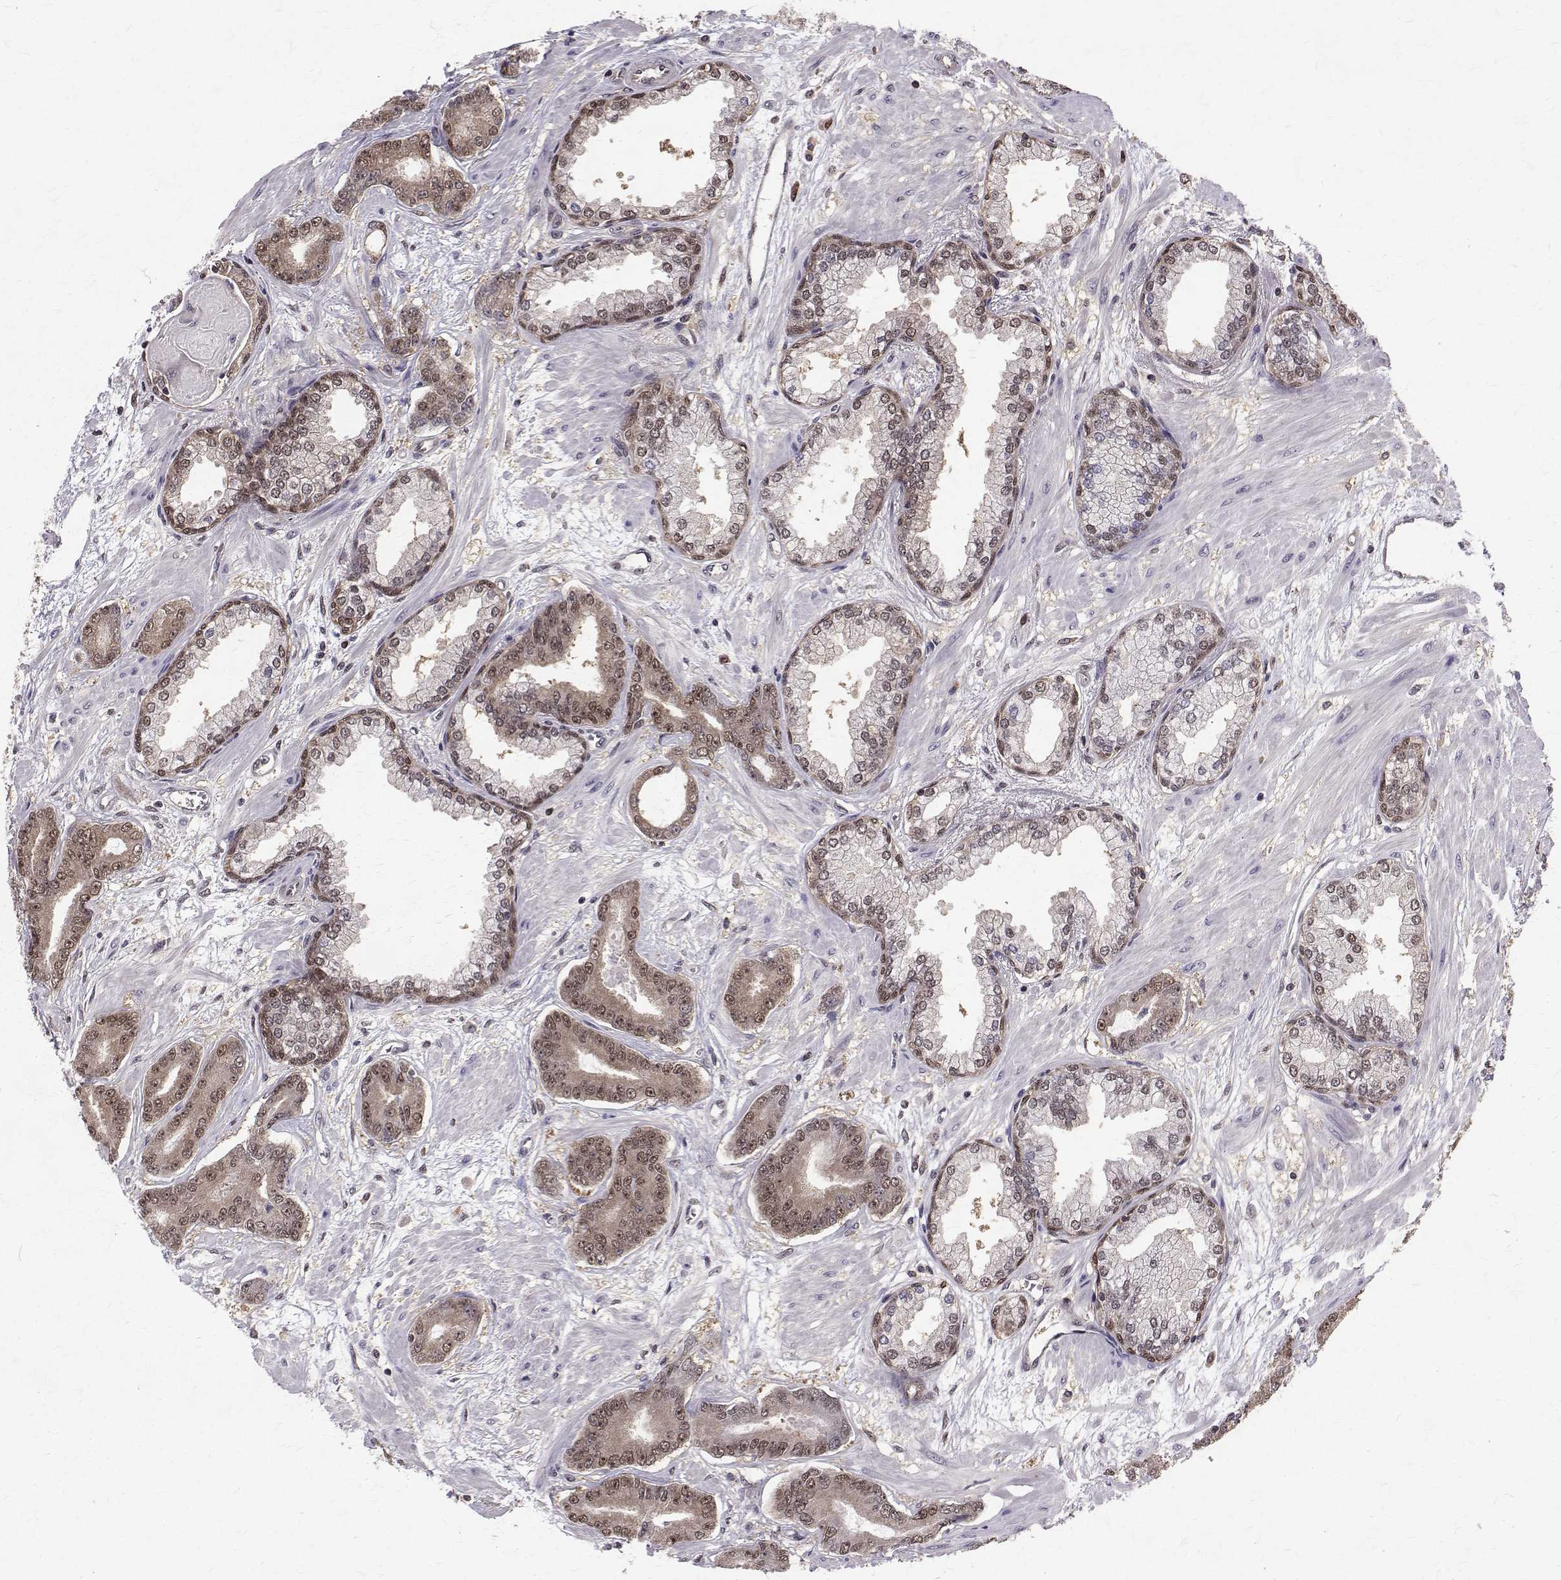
{"staining": {"intensity": "moderate", "quantity": ">75%", "location": "cytoplasmic/membranous,nuclear"}, "tissue": "prostate cancer", "cell_type": "Tumor cells", "image_type": "cancer", "snomed": [{"axis": "morphology", "description": "Adenocarcinoma, Low grade"}, {"axis": "topography", "description": "Prostate"}], "caption": "Prostate low-grade adenocarcinoma was stained to show a protein in brown. There is medium levels of moderate cytoplasmic/membranous and nuclear expression in approximately >75% of tumor cells. The staining is performed using DAB brown chromogen to label protein expression. The nuclei are counter-stained blue using hematoxylin.", "gene": "NIF3L1", "patient": {"sex": "male", "age": 64}}